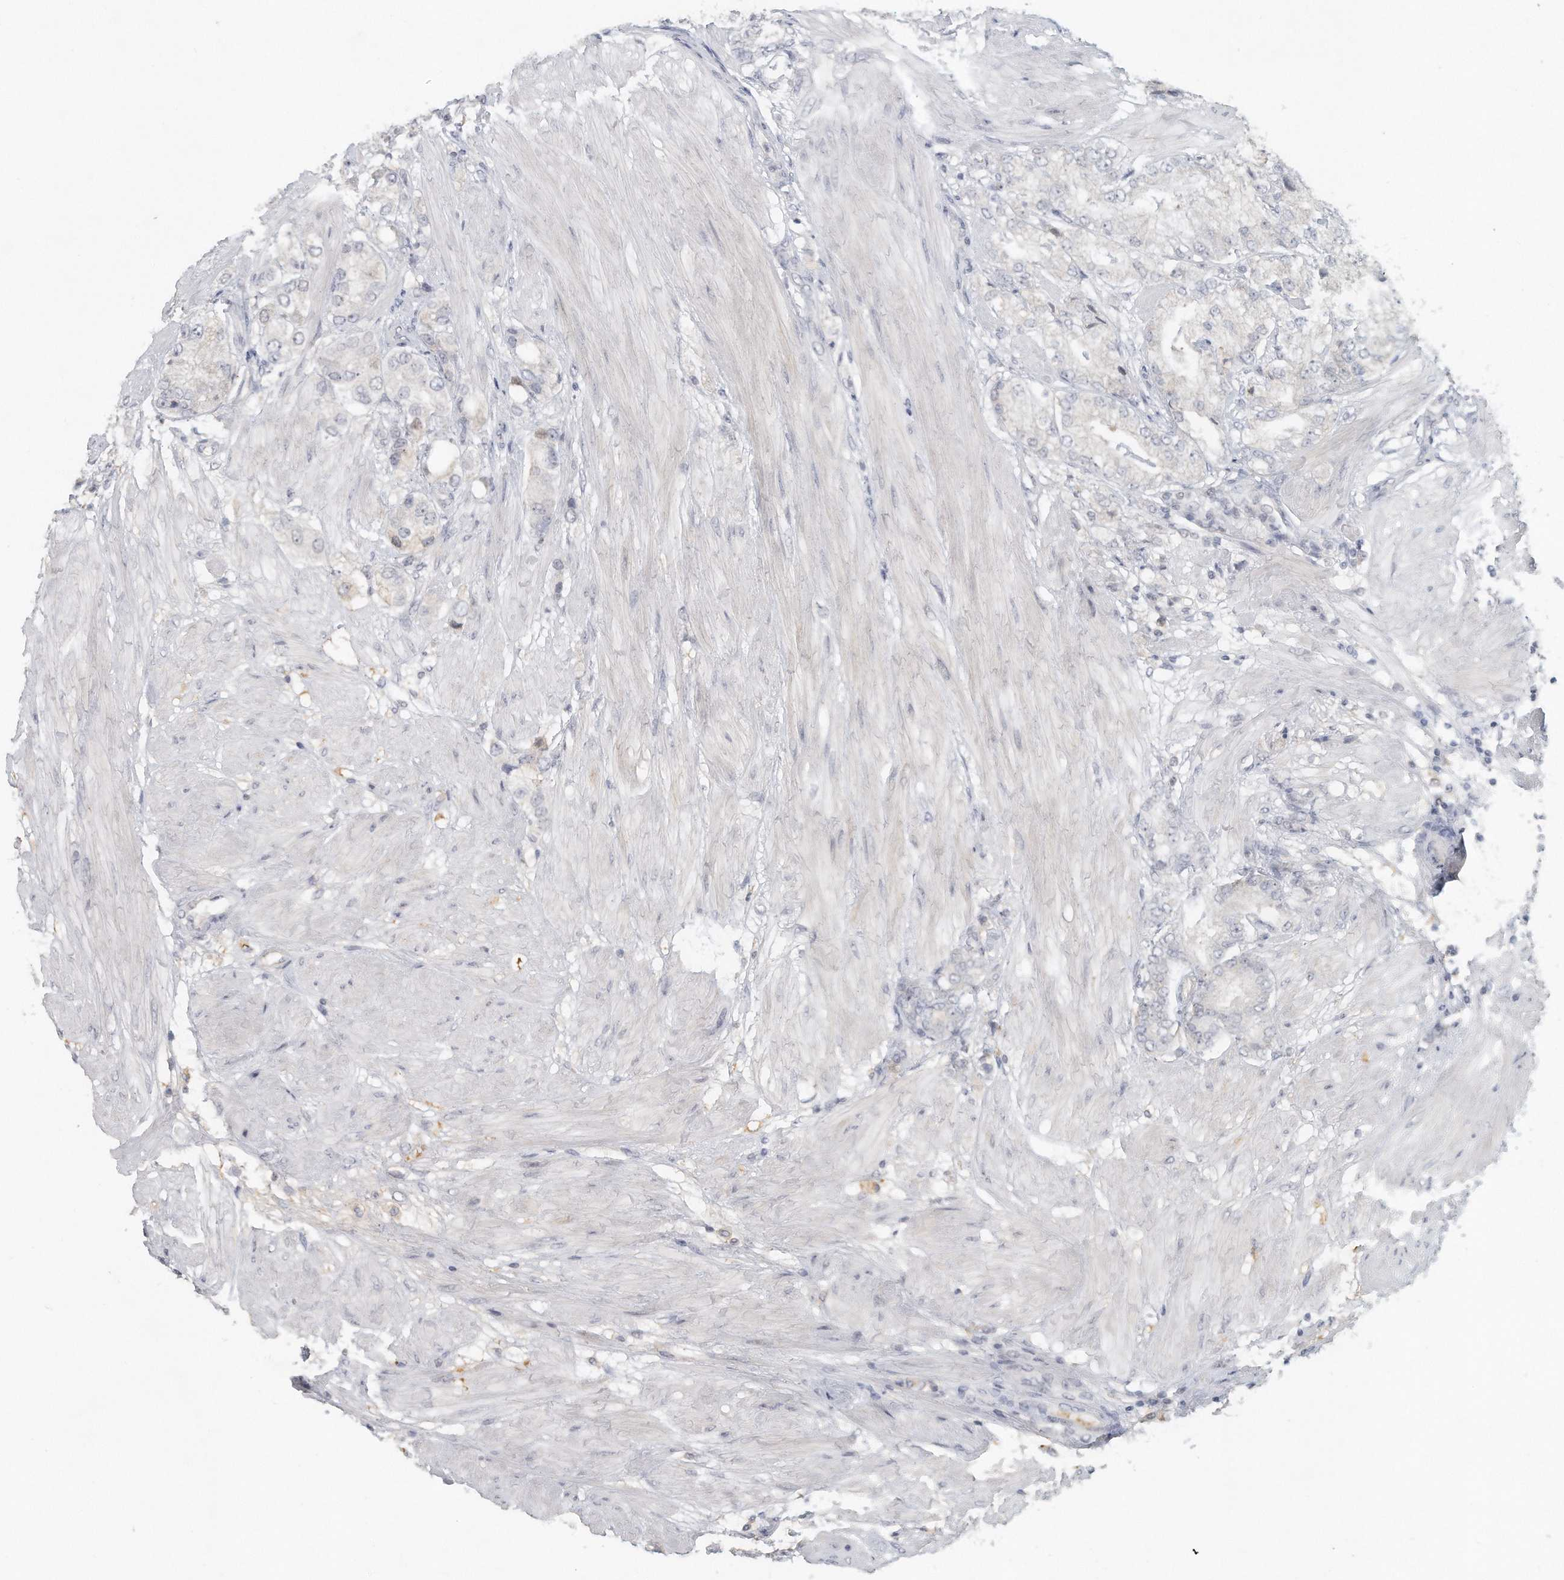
{"staining": {"intensity": "negative", "quantity": "none", "location": "none"}, "tissue": "prostate cancer", "cell_type": "Tumor cells", "image_type": "cancer", "snomed": [{"axis": "morphology", "description": "Adenocarcinoma, High grade"}, {"axis": "topography", "description": "Prostate"}], "caption": "A high-resolution micrograph shows immunohistochemistry staining of prostate cancer (adenocarcinoma (high-grade)), which shows no significant expression in tumor cells. The staining is performed using DAB (3,3'-diaminobenzidine) brown chromogen with nuclei counter-stained in using hematoxylin.", "gene": "DDX43", "patient": {"sex": "male", "age": 50}}